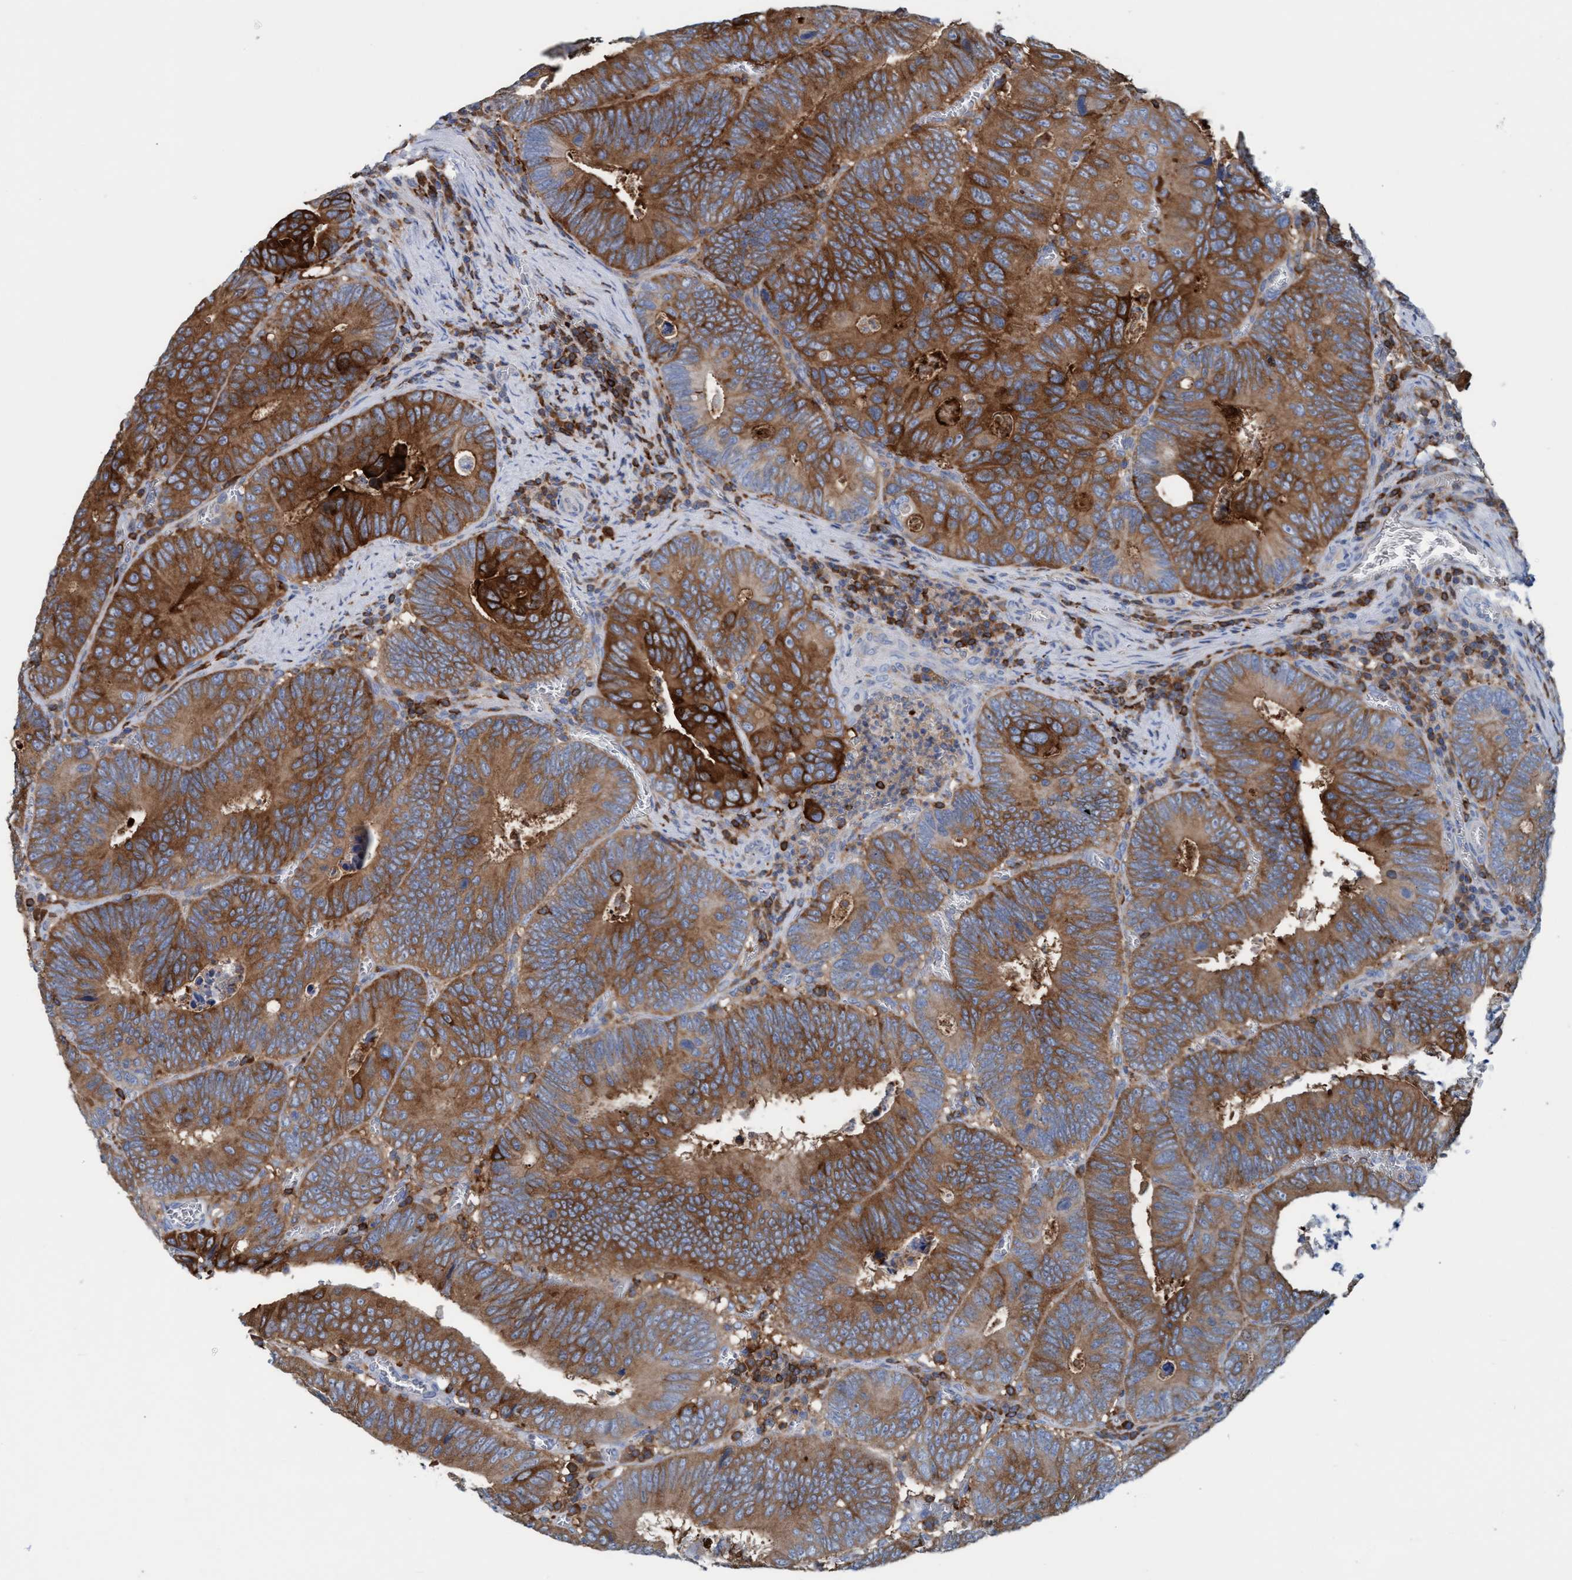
{"staining": {"intensity": "strong", "quantity": ">75%", "location": "cytoplasmic/membranous"}, "tissue": "colorectal cancer", "cell_type": "Tumor cells", "image_type": "cancer", "snomed": [{"axis": "morphology", "description": "Inflammation, NOS"}, {"axis": "morphology", "description": "Adenocarcinoma, NOS"}, {"axis": "topography", "description": "Colon"}], "caption": "Tumor cells demonstrate high levels of strong cytoplasmic/membranous expression in approximately >75% of cells in human colorectal cancer (adenocarcinoma).", "gene": "EZR", "patient": {"sex": "male", "age": 72}}